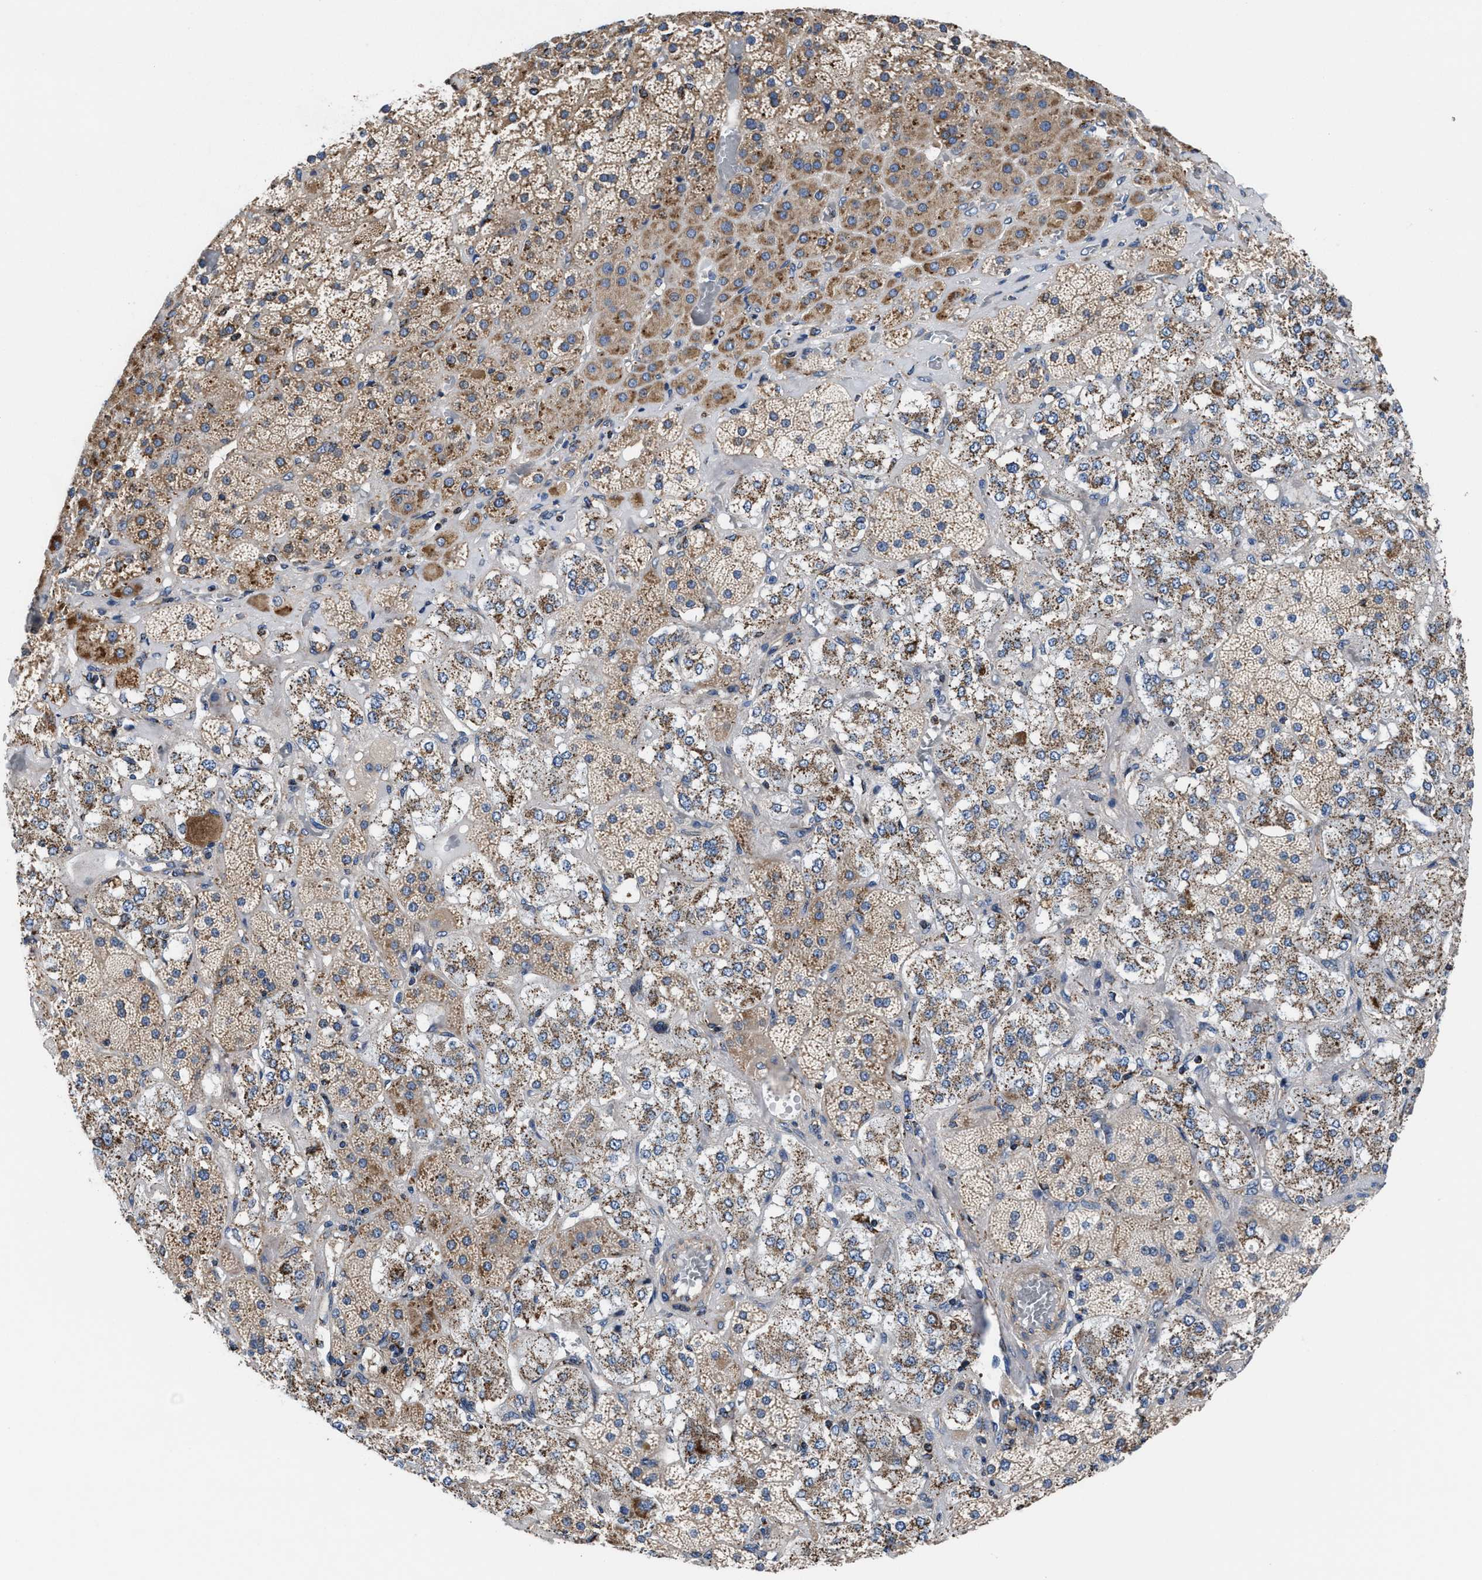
{"staining": {"intensity": "moderate", "quantity": ">75%", "location": "cytoplasmic/membranous"}, "tissue": "adrenal gland", "cell_type": "Glandular cells", "image_type": "normal", "snomed": [{"axis": "morphology", "description": "Normal tissue, NOS"}, {"axis": "topography", "description": "Adrenal gland"}], "caption": "Immunohistochemistry (IHC) micrograph of normal human adrenal gland stained for a protein (brown), which exhibits medium levels of moderate cytoplasmic/membranous staining in approximately >75% of glandular cells.", "gene": "PRR15L", "patient": {"sex": "male", "age": 57}}